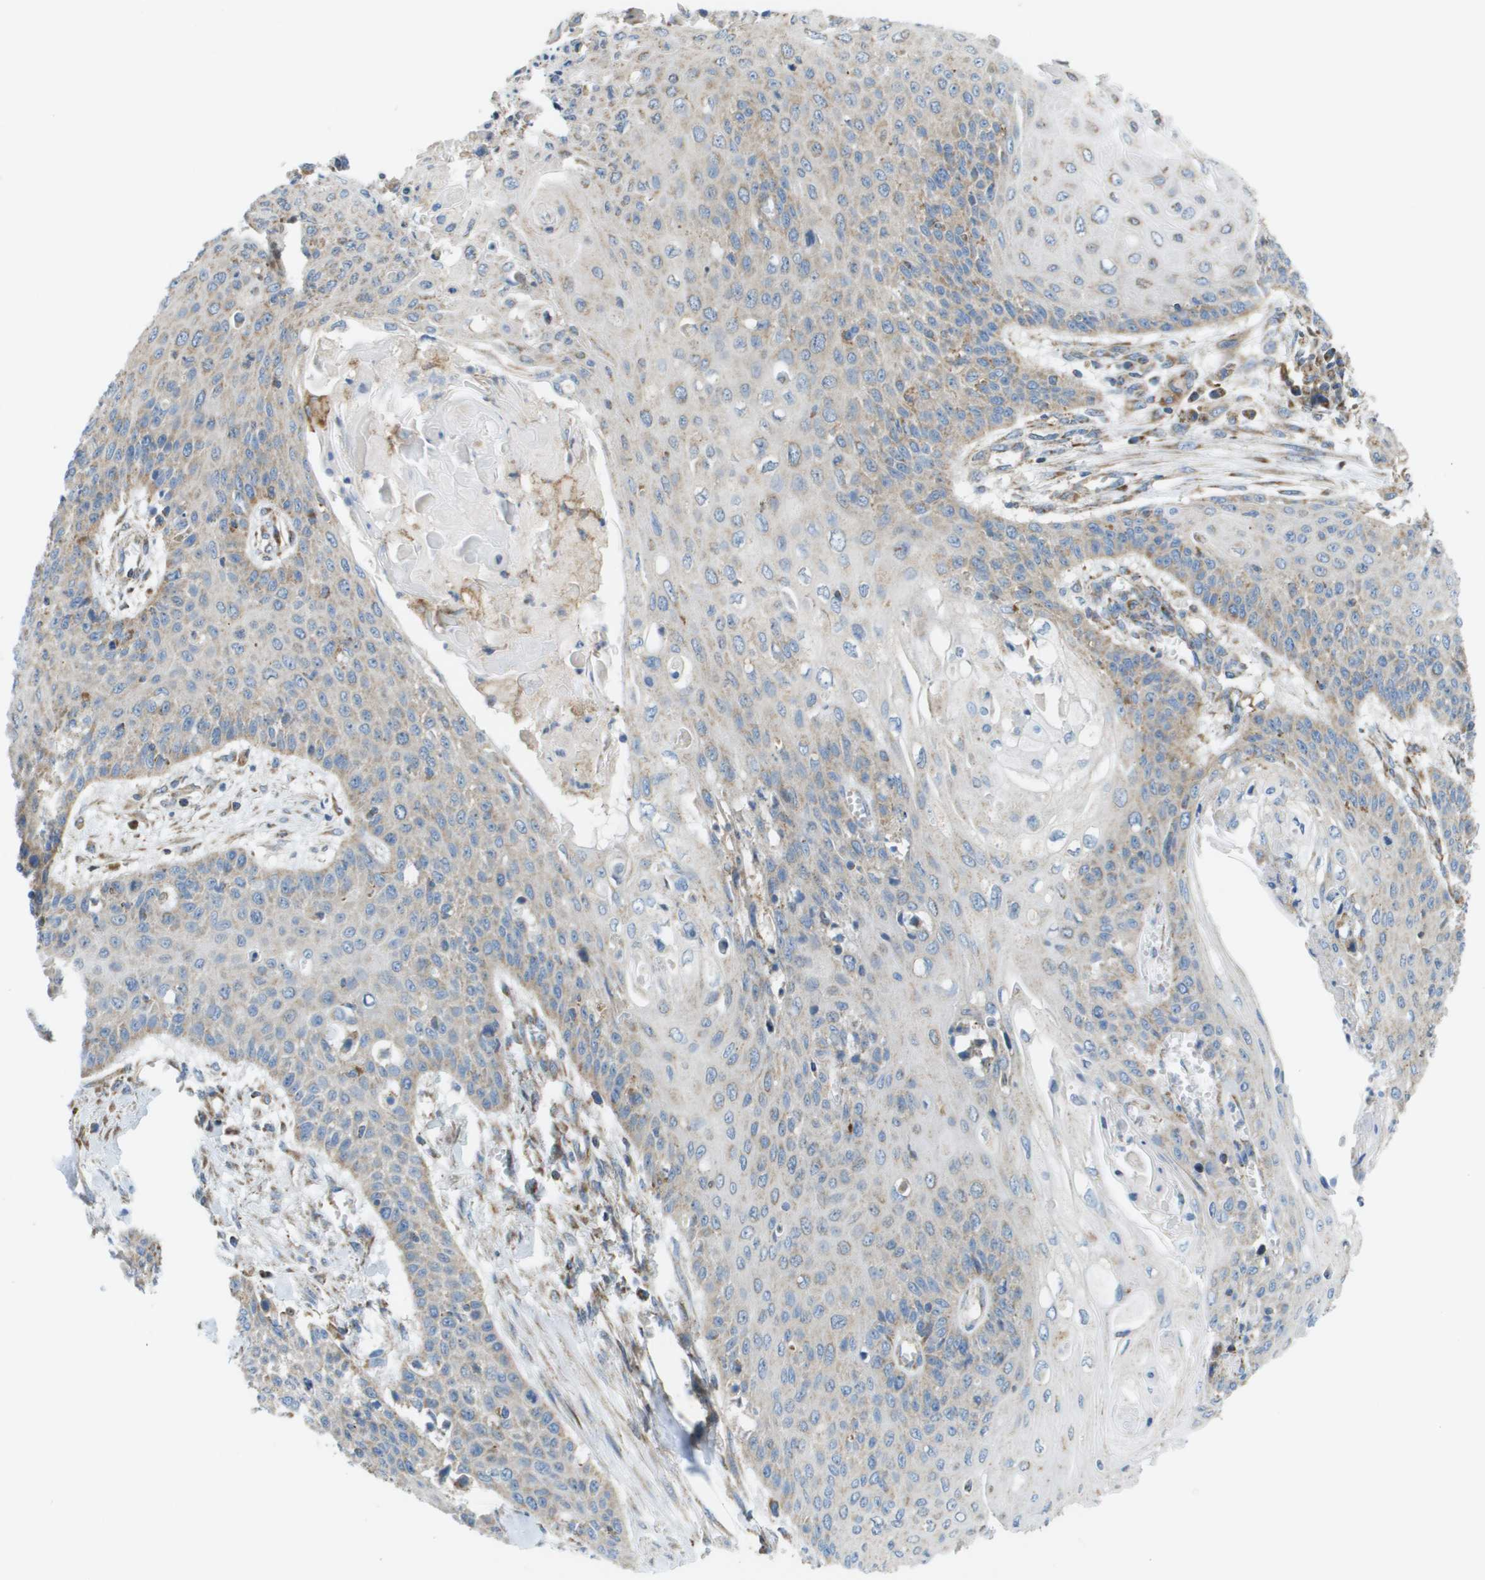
{"staining": {"intensity": "weak", "quantity": ">75%", "location": "cytoplasmic/membranous"}, "tissue": "cervical cancer", "cell_type": "Tumor cells", "image_type": "cancer", "snomed": [{"axis": "morphology", "description": "Squamous cell carcinoma, NOS"}, {"axis": "topography", "description": "Cervix"}], "caption": "Immunohistochemistry micrograph of neoplastic tissue: human cervical squamous cell carcinoma stained using immunohistochemistry (IHC) demonstrates low levels of weak protein expression localized specifically in the cytoplasmic/membranous of tumor cells, appearing as a cytoplasmic/membranous brown color.", "gene": "TAOK3", "patient": {"sex": "female", "age": 39}}